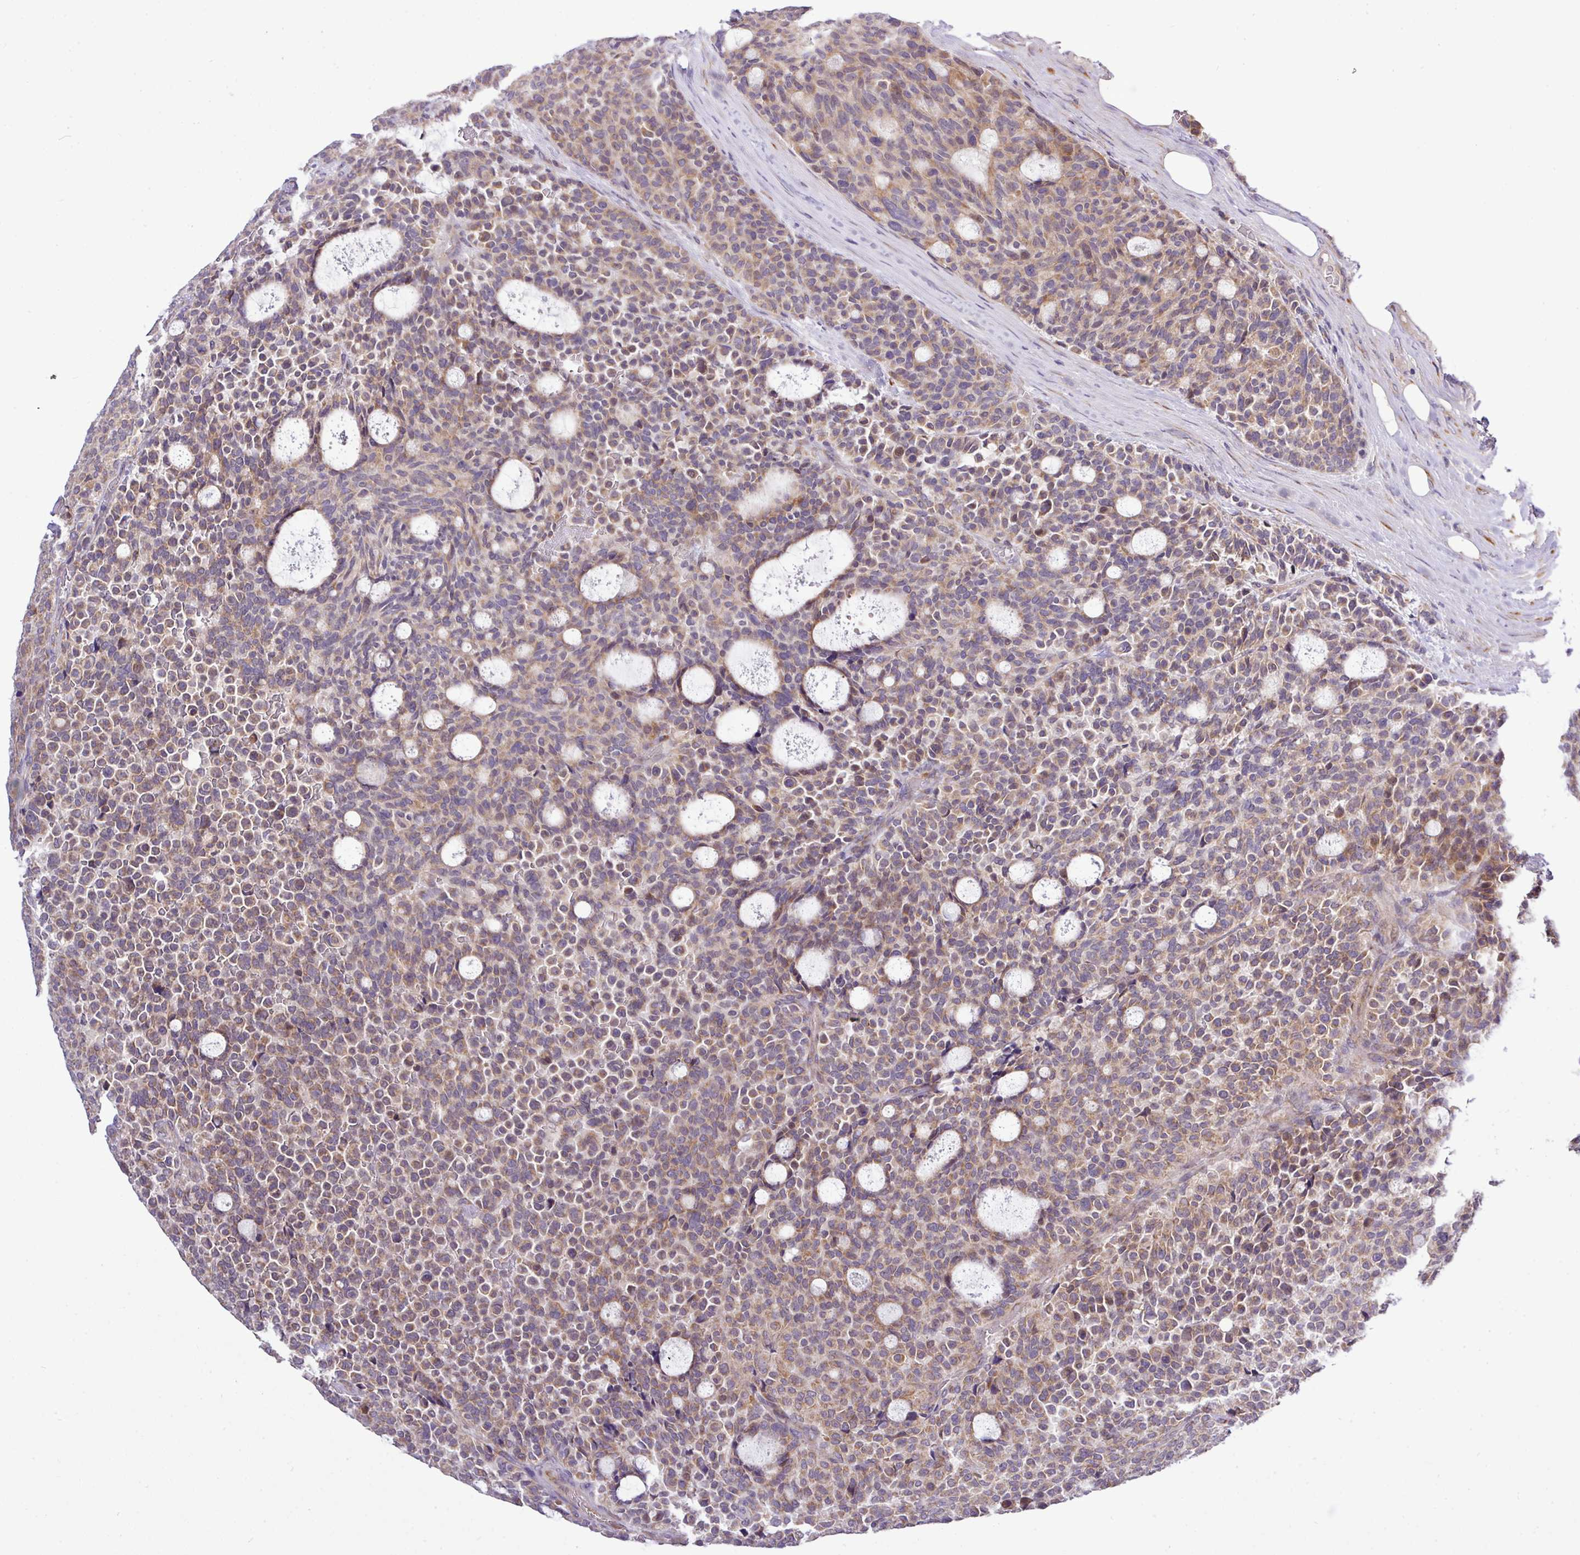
{"staining": {"intensity": "moderate", "quantity": "25%-75%", "location": "cytoplasmic/membranous"}, "tissue": "carcinoid", "cell_type": "Tumor cells", "image_type": "cancer", "snomed": [{"axis": "morphology", "description": "Carcinoid, malignant, NOS"}, {"axis": "topography", "description": "Pancreas"}], "caption": "Immunohistochemistry staining of carcinoid, which displays medium levels of moderate cytoplasmic/membranous expression in approximately 25%-75% of tumor cells indicating moderate cytoplasmic/membranous protein staining. The staining was performed using DAB (3,3'-diaminobenzidine) (brown) for protein detection and nuclei were counterstained in hematoxylin (blue).", "gene": "TM2D2", "patient": {"sex": "female", "age": 54}}